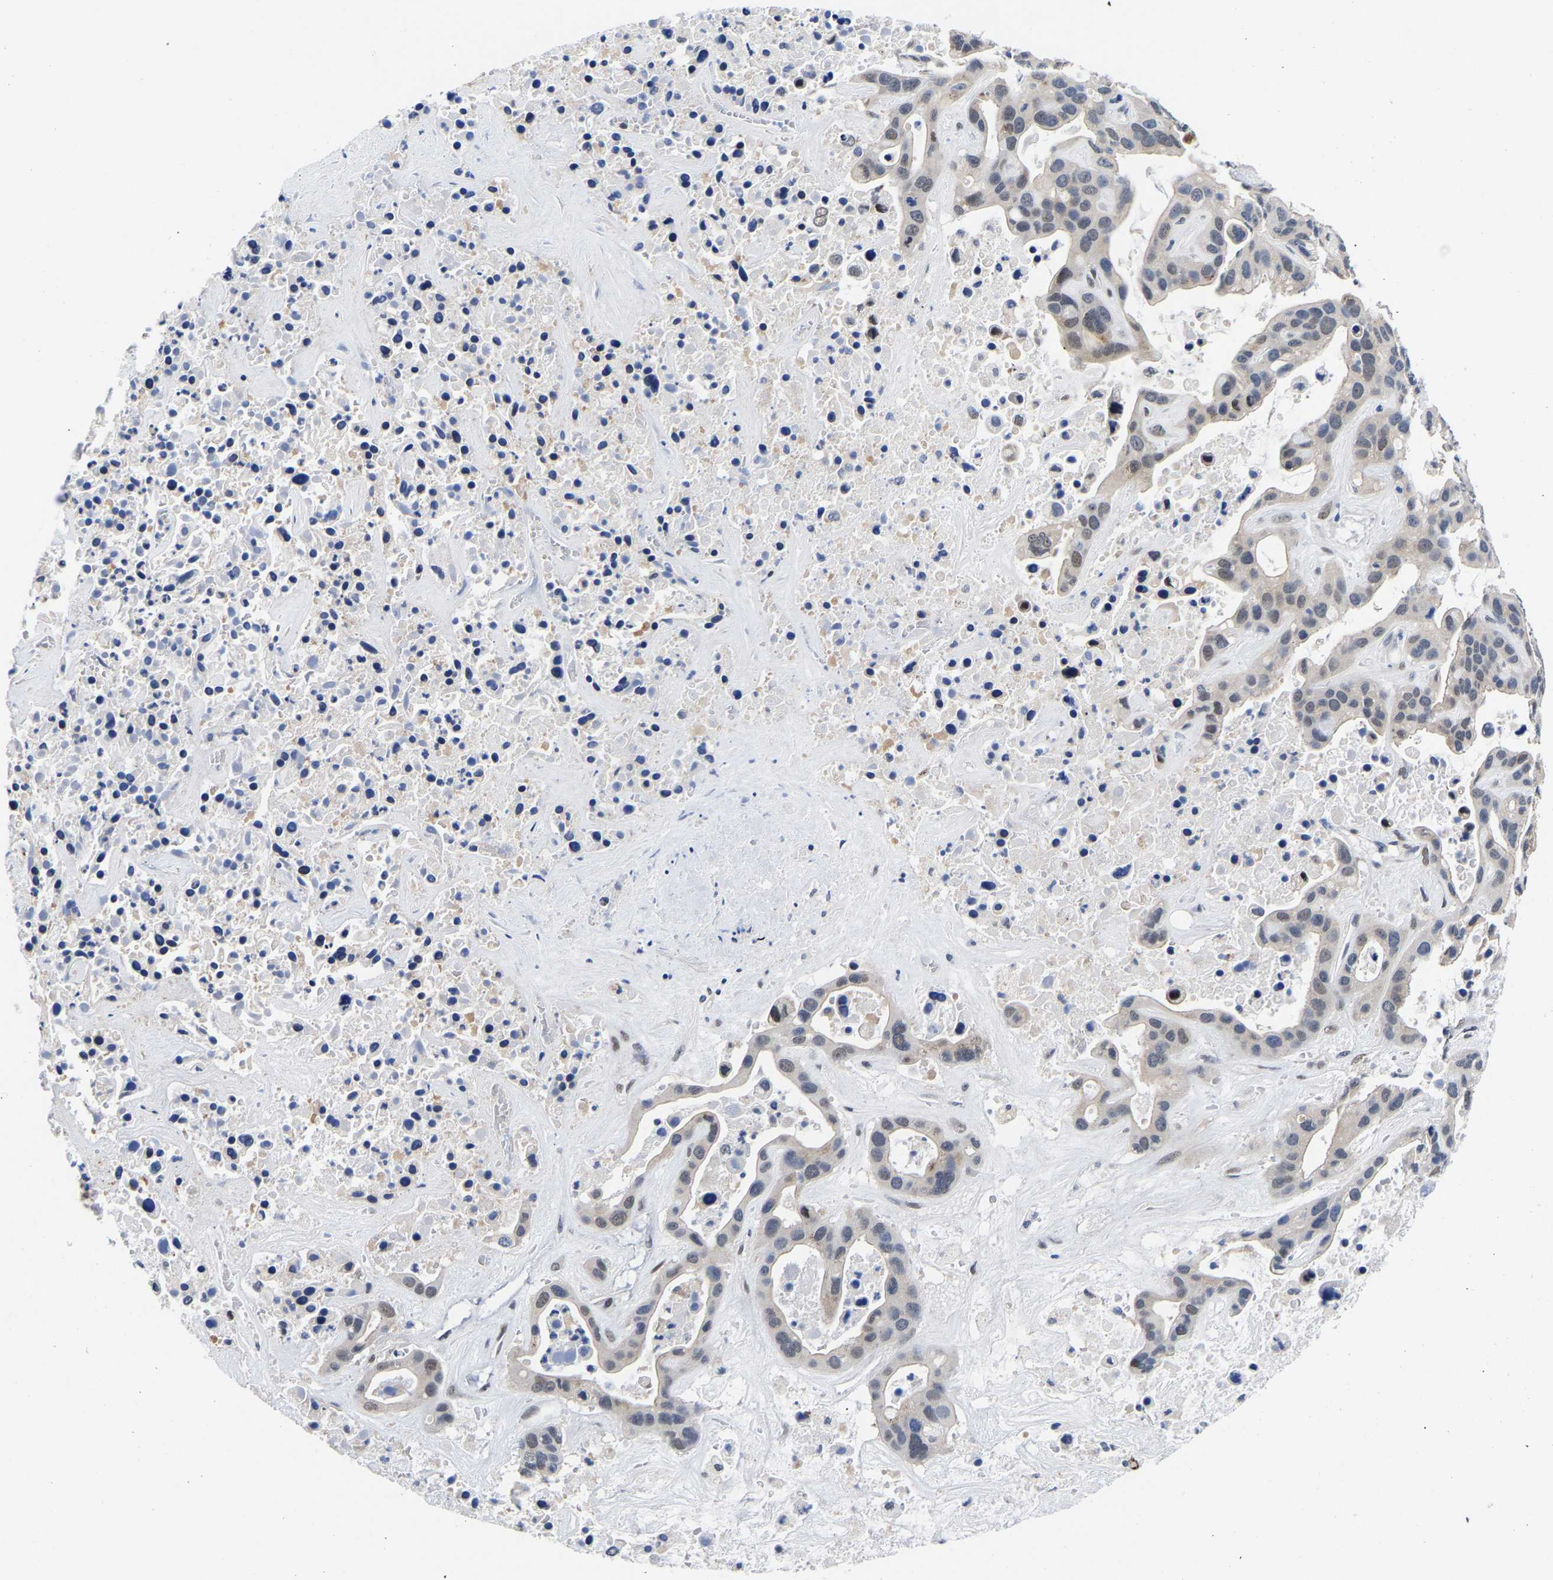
{"staining": {"intensity": "weak", "quantity": "<25%", "location": "cytoplasmic/membranous"}, "tissue": "liver cancer", "cell_type": "Tumor cells", "image_type": "cancer", "snomed": [{"axis": "morphology", "description": "Cholangiocarcinoma"}, {"axis": "topography", "description": "Liver"}], "caption": "The histopathology image demonstrates no significant positivity in tumor cells of liver cholangiocarcinoma.", "gene": "PTRHD1", "patient": {"sex": "female", "age": 65}}